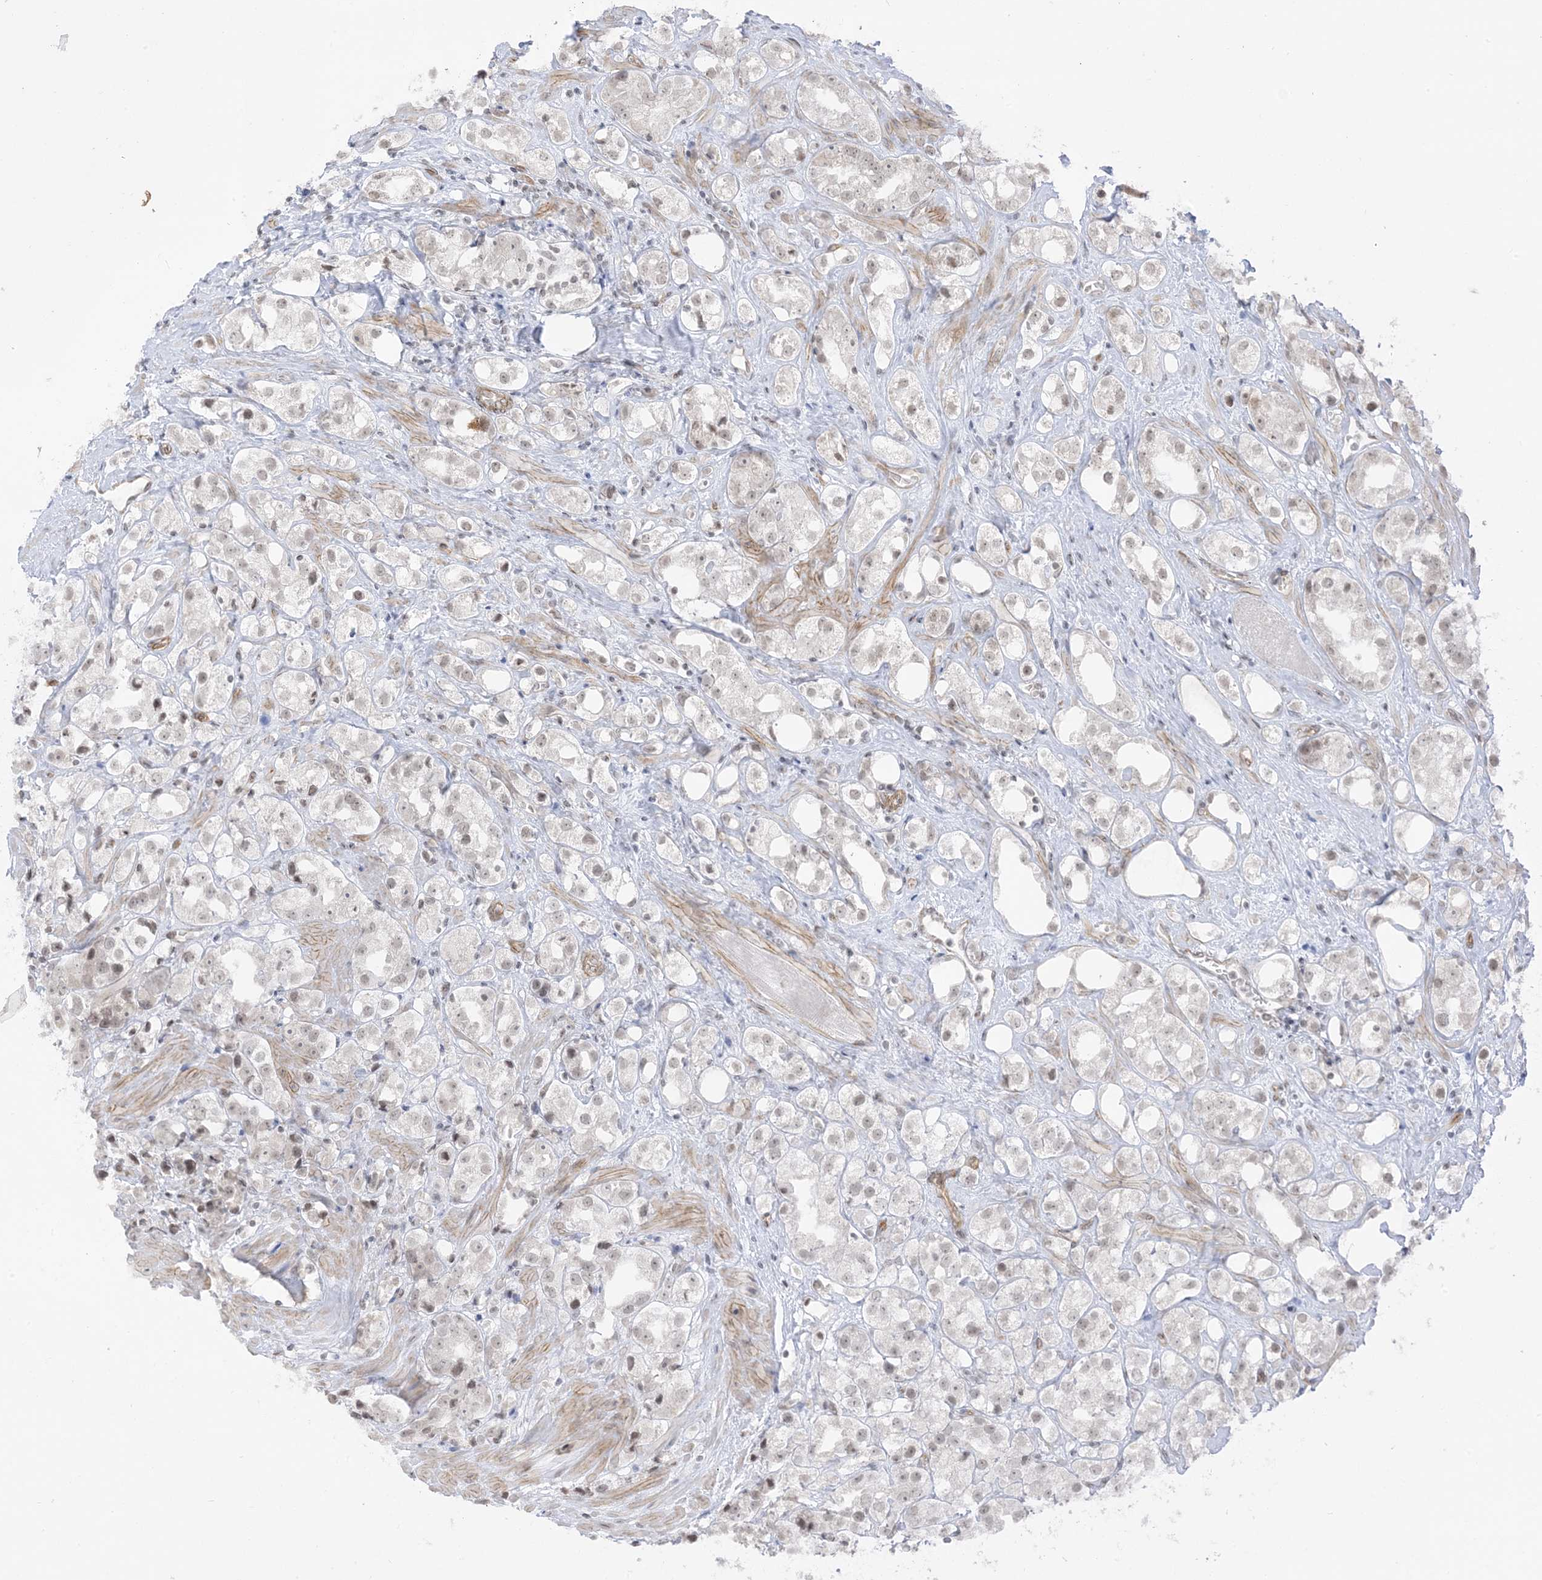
{"staining": {"intensity": "negative", "quantity": "none", "location": "none"}, "tissue": "prostate cancer", "cell_type": "Tumor cells", "image_type": "cancer", "snomed": [{"axis": "morphology", "description": "Adenocarcinoma, NOS"}, {"axis": "topography", "description": "Prostate"}], "caption": "This is a image of immunohistochemistry (IHC) staining of prostate cancer (adenocarcinoma), which shows no positivity in tumor cells. Brightfield microscopy of IHC stained with DAB (brown) and hematoxylin (blue), captured at high magnification.", "gene": "METAP1D", "patient": {"sex": "male", "age": 79}}